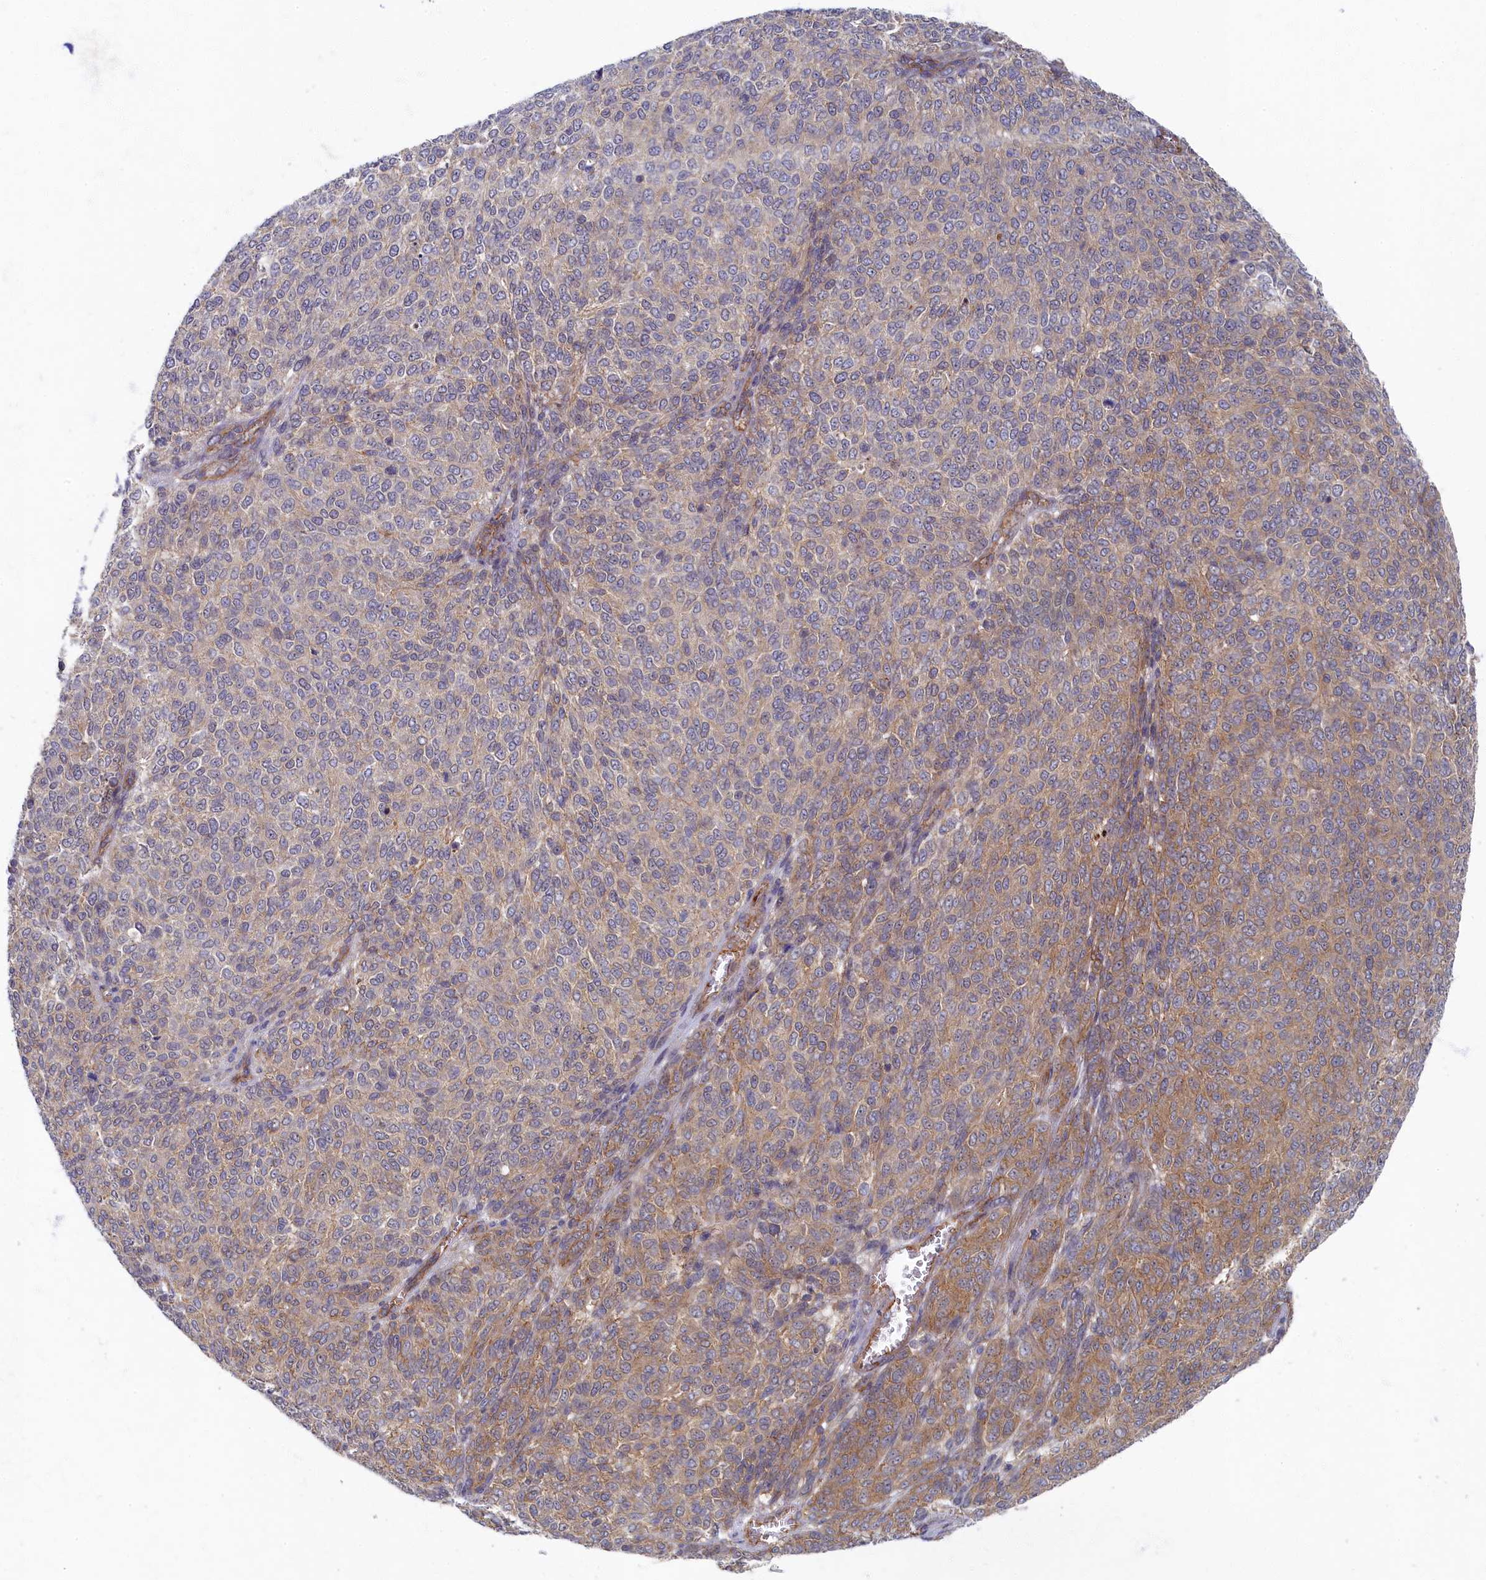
{"staining": {"intensity": "moderate", "quantity": "25%-75%", "location": "cytoplasmic/membranous"}, "tissue": "melanoma", "cell_type": "Tumor cells", "image_type": "cancer", "snomed": [{"axis": "morphology", "description": "Malignant melanoma, NOS"}, {"axis": "topography", "description": "Skin"}], "caption": "Immunohistochemistry micrograph of melanoma stained for a protein (brown), which shows medium levels of moderate cytoplasmic/membranous staining in approximately 25%-75% of tumor cells.", "gene": "PSMG2", "patient": {"sex": "male", "age": 49}}